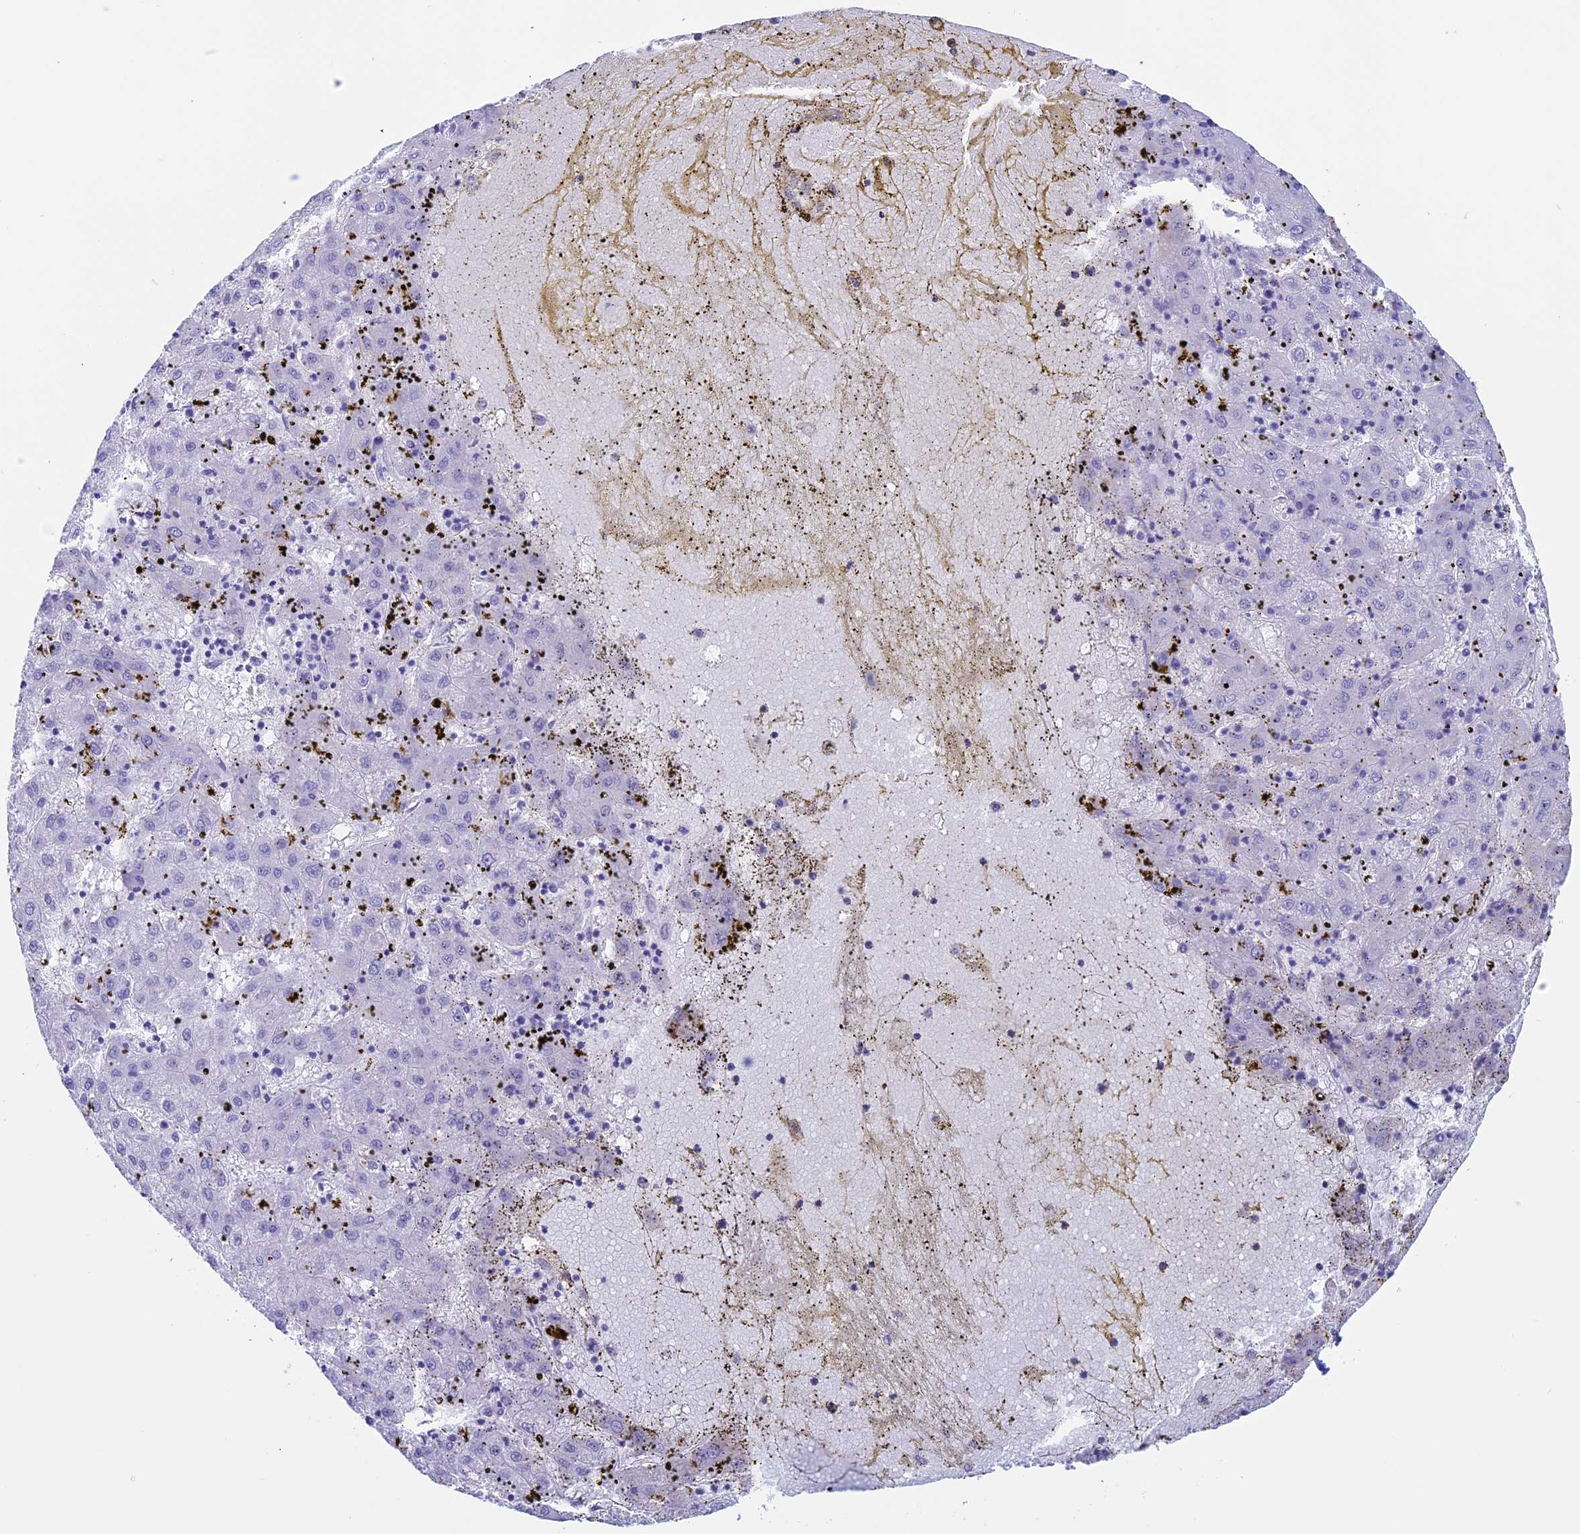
{"staining": {"intensity": "negative", "quantity": "none", "location": "none"}, "tissue": "liver cancer", "cell_type": "Tumor cells", "image_type": "cancer", "snomed": [{"axis": "morphology", "description": "Carcinoma, Hepatocellular, NOS"}, {"axis": "topography", "description": "Liver"}], "caption": "A high-resolution image shows IHC staining of hepatocellular carcinoma (liver), which reveals no significant positivity in tumor cells. (DAB (3,3'-diaminobenzidine) immunohistochemistry with hematoxylin counter stain).", "gene": "RP1", "patient": {"sex": "male", "age": 72}}